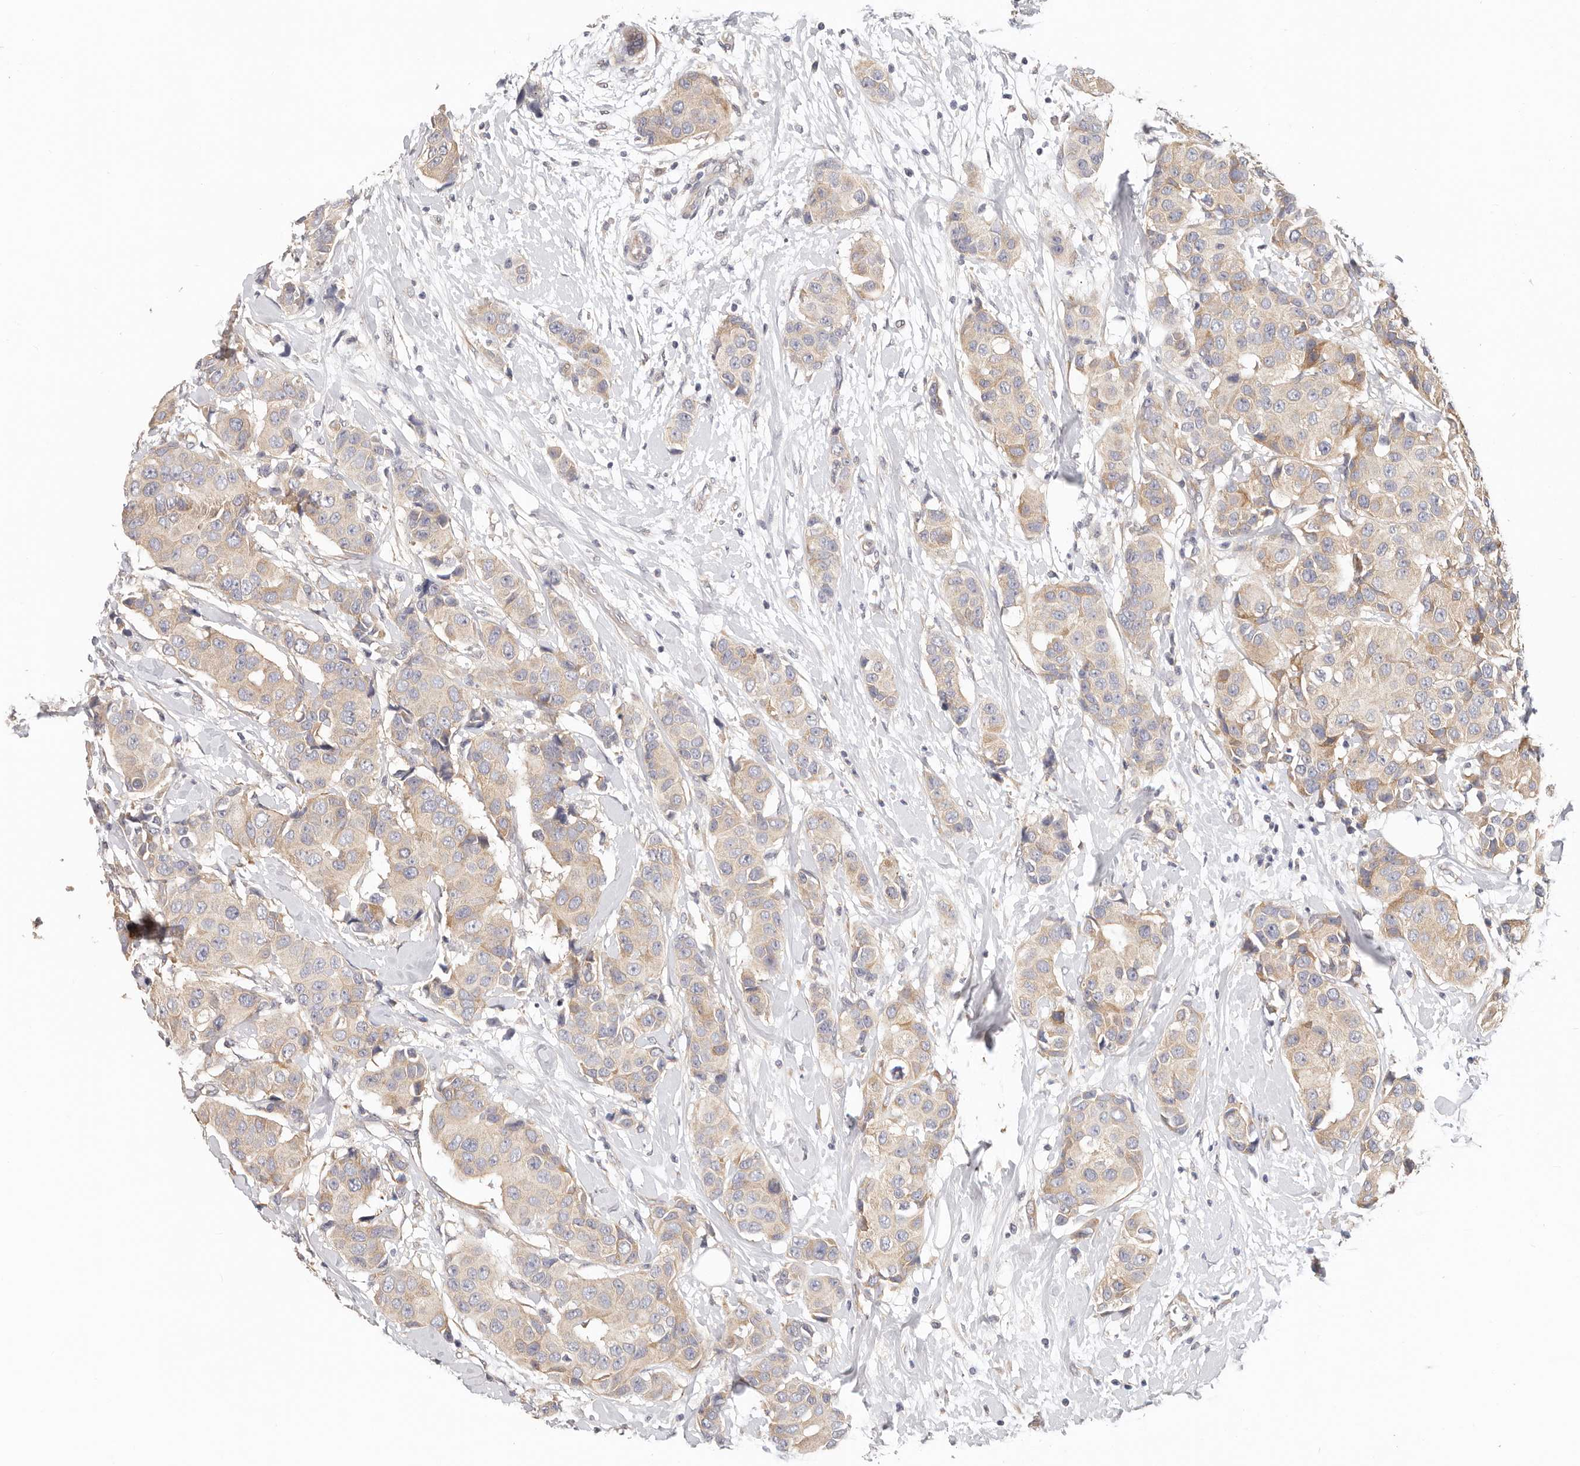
{"staining": {"intensity": "moderate", "quantity": "25%-75%", "location": "cytoplasmic/membranous"}, "tissue": "breast cancer", "cell_type": "Tumor cells", "image_type": "cancer", "snomed": [{"axis": "morphology", "description": "Normal tissue, NOS"}, {"axis": "morphology", "description": "Duct carcinoma"}, {"axis": "topography", "description": "Breast"}], "caption": "Invasive ductal carcinoma (breast) stained with DAB immunohistochemistry reveals medium levels of moderate cytoplasmic/membranous positivity in approximately 25%-75% of tumor cells.", "gene": "AFDN", "patient": {"sex": "female", "age": 39}}